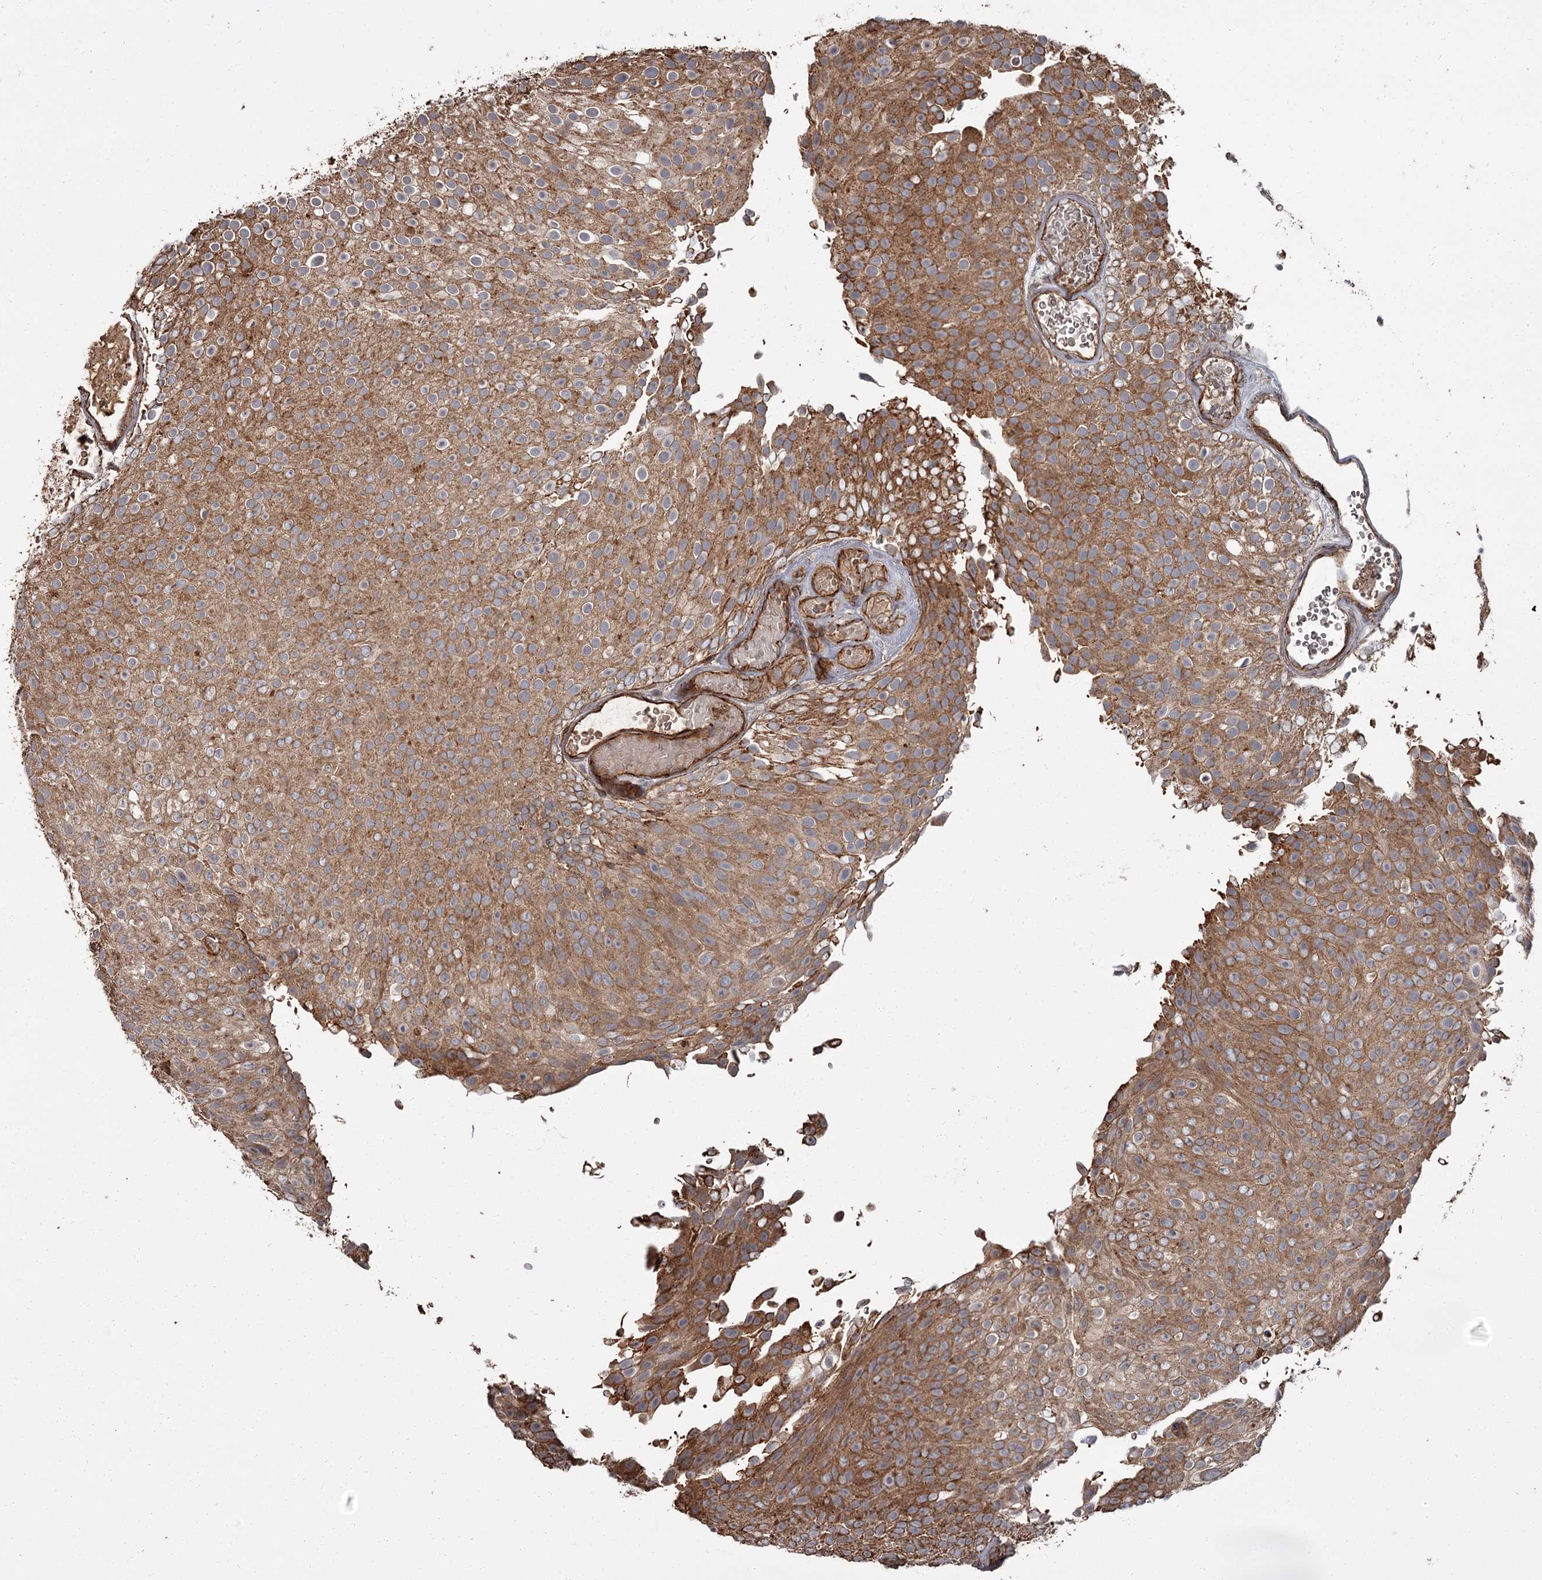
{"staining": {"intensity": "strong", "quantity": "25%-75%", "location": "cytoplasmic/membranous"}, "tissue": "urothelial cancer", "cell_type": "Tumor cells", "image_type": "cancer", "snomed": [{"axis": "morphology", "description": "Urothelial carcinoma, Low grade"}, {"axis": "topography", "description": "Urinary bladder"}], "caption": "An immunohistochemistry (IHC) histopathology image of tumor tissue is shown. Protein staining in brown shows strong cytoplasmic/membranous positivity in urothelial cancer within tumor cells.", "gene": "THAP9", "patient": {"sex": "male", "age": 78}}